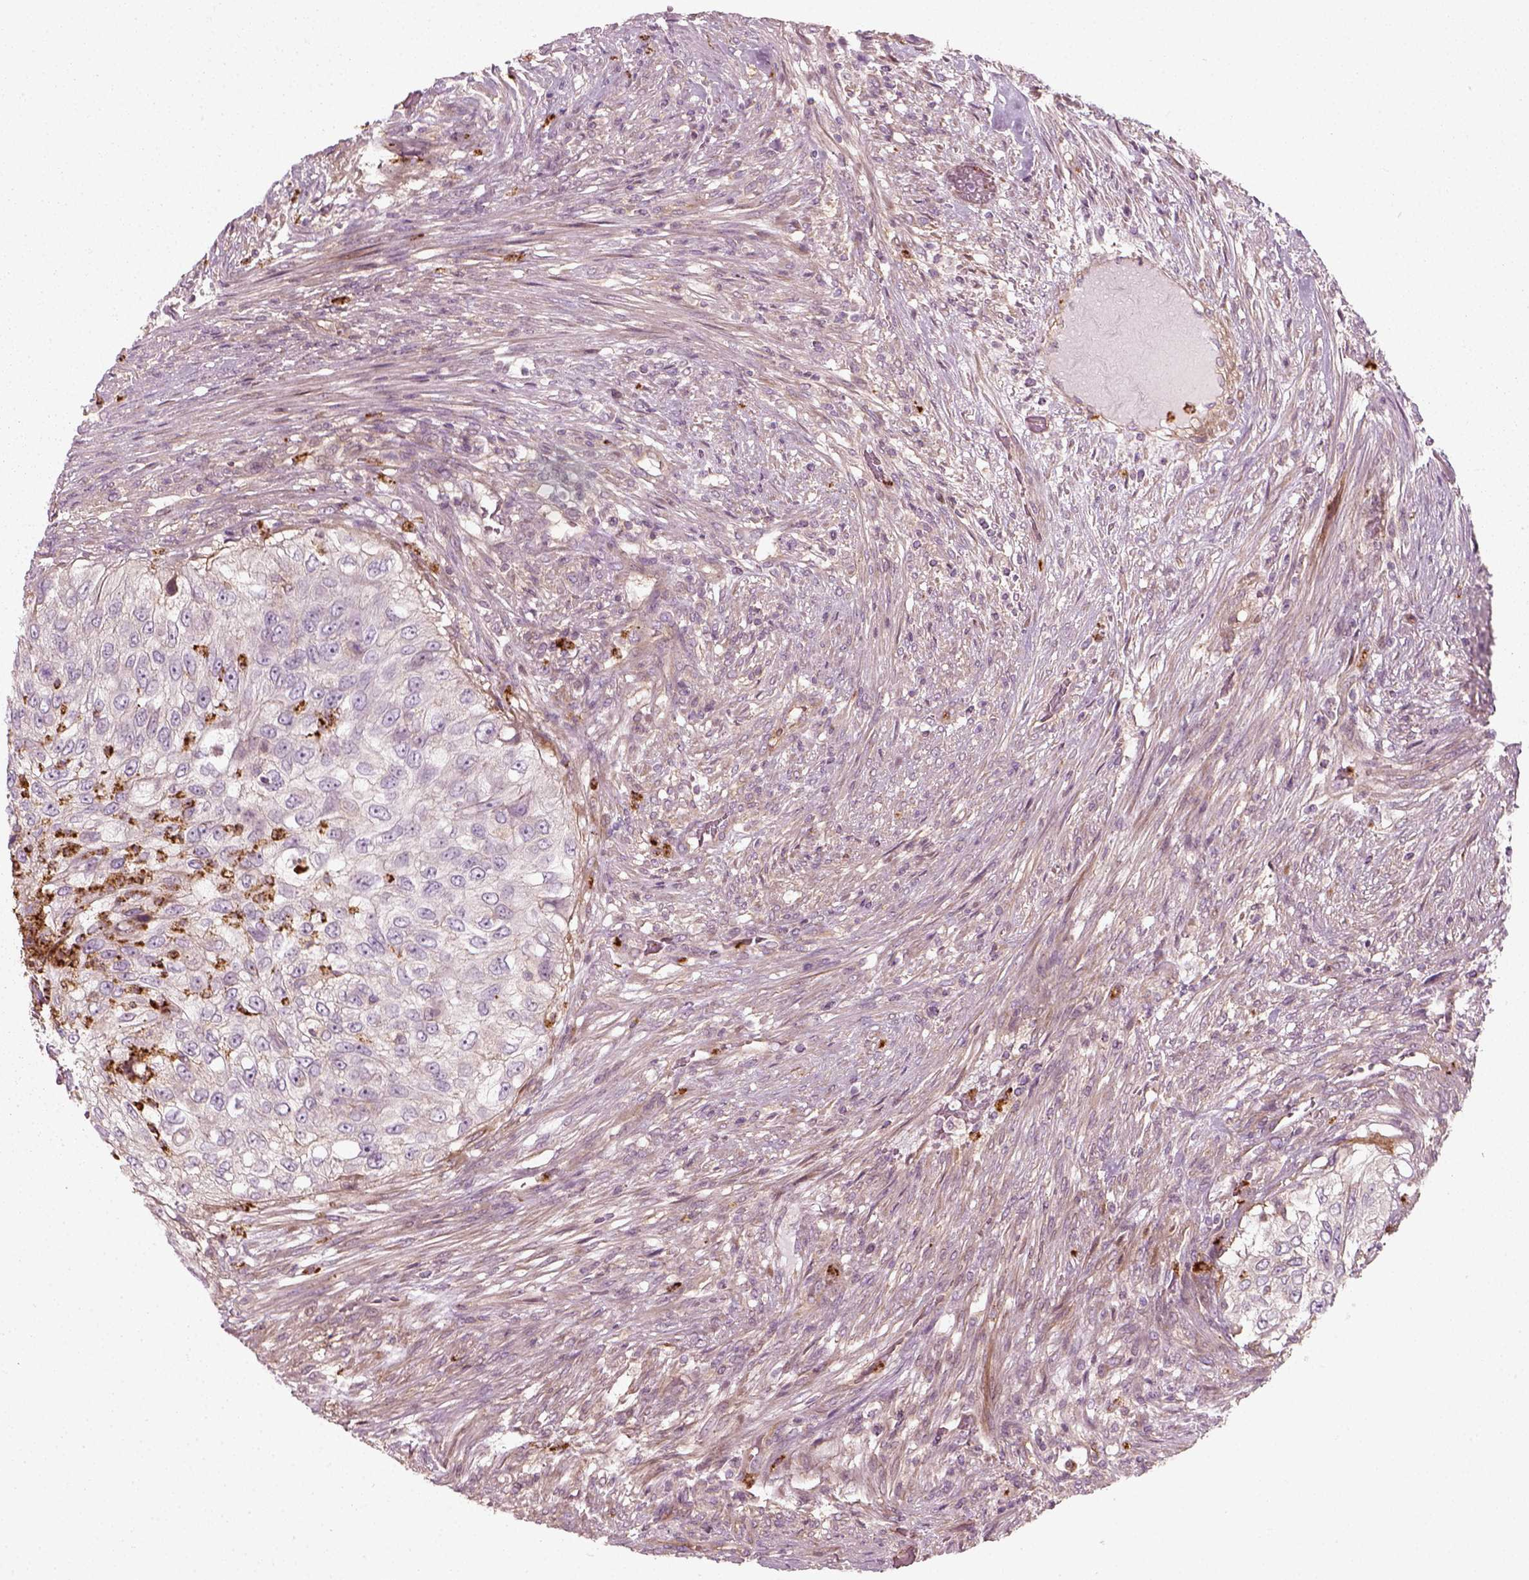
{"staining": {"intensity": "negative", "quantity": "none", "location": "none"}, "tissue": "urothelial cancer", "cell_type": "Tumor cells", "image_type": "cancer", "snomed": [{"axis": "morphology", "description": "Urothelial carcinoma, High grade"}, {"axis": "topography", "description": "Urinary bladder"}], "caption": "This is an immunohistochemistry photomicrograph of high-grade urothelial carcinoma. There is no positivity in tumor cells.", "gene": "NPTN", "patient": {"sex": "female", "age": 60}}